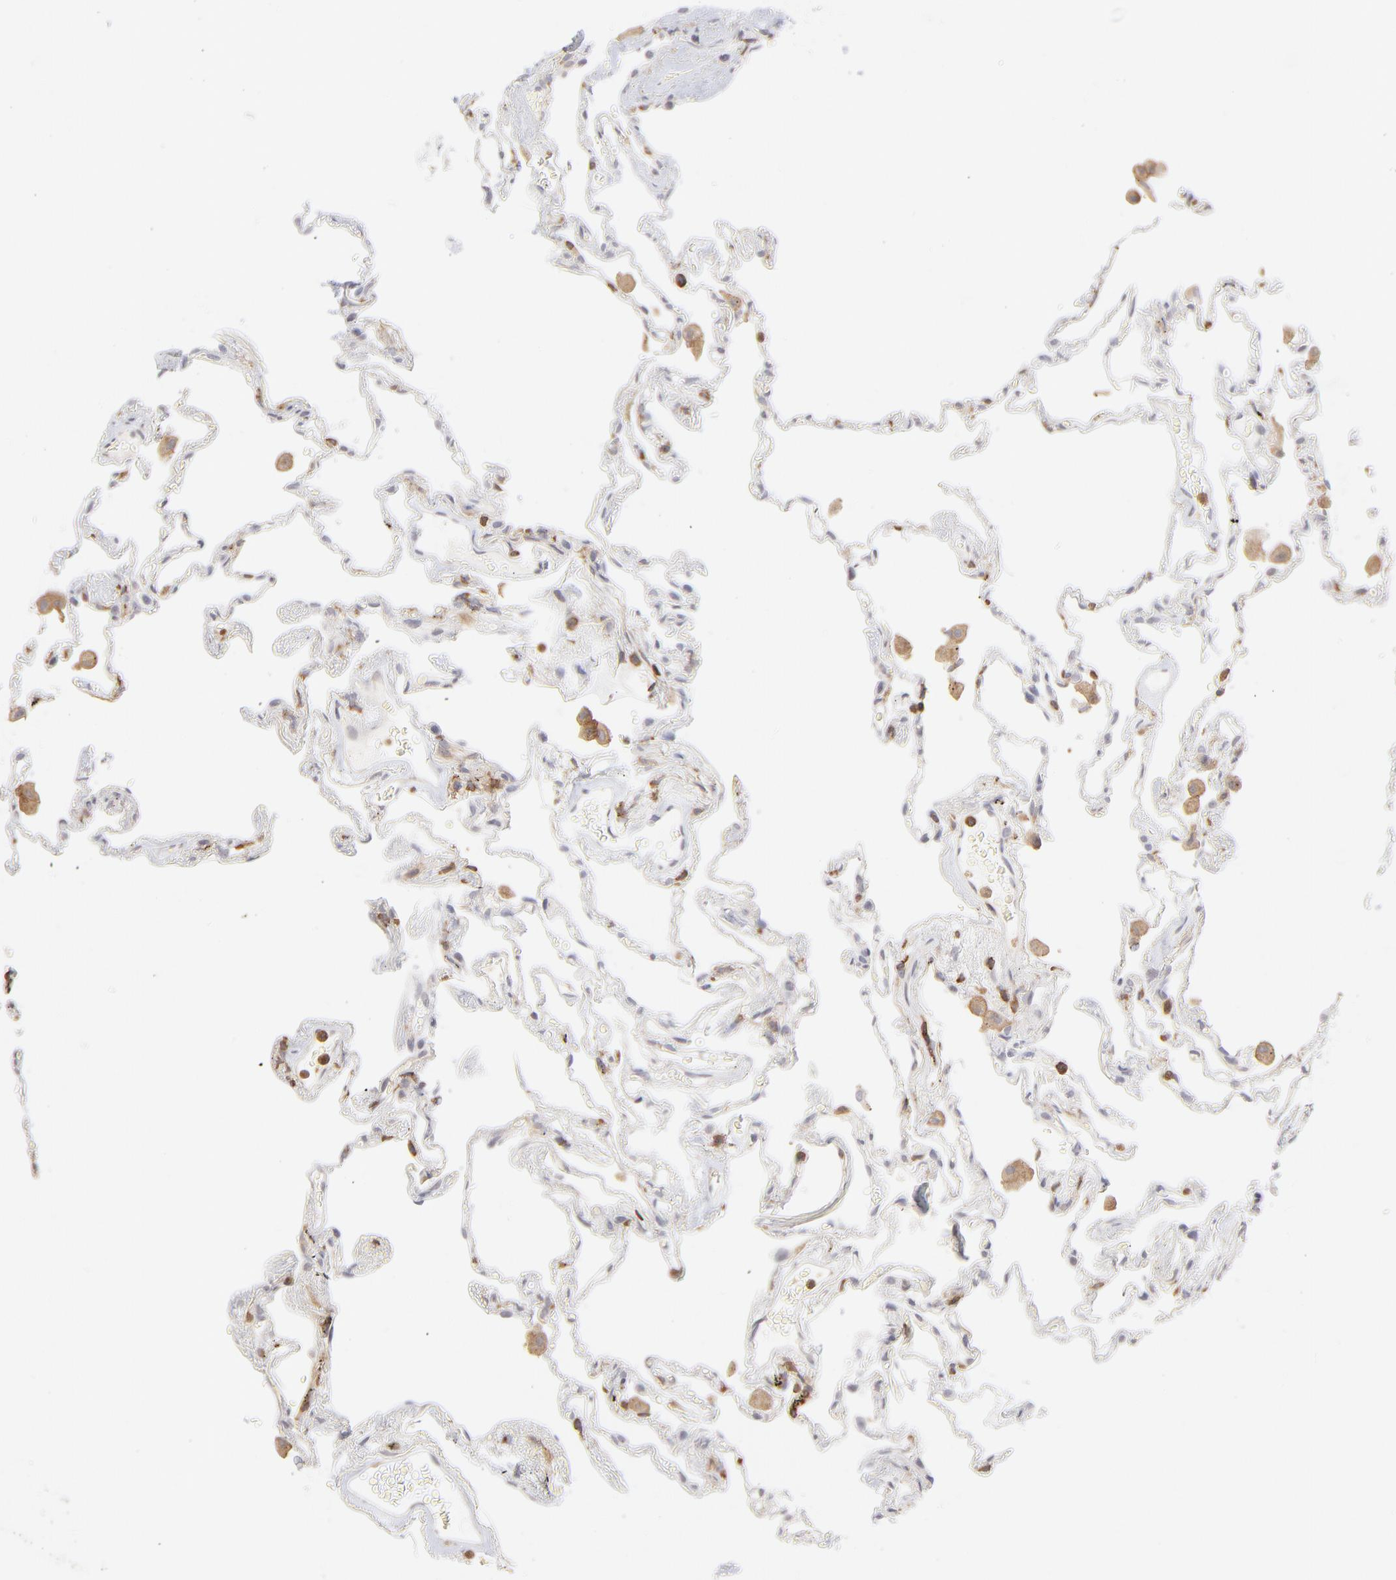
{"staining": {"intensity": "negative", "quantity": "none", "location": "none"}, "tissue": "lung", "cell_type": "Alveolar cells", "image_type": "normal", "snomed": [{"axis": "morphology", "description": "Normal tissue, NOS"}, {"axis": "morphology", "description": "Inflammation, NOS"}, {"axis": "topography", "description": "Lung"}], "caption": "Immunohistochemistry of normal human lung shows no positivity in alveolar cells.", "gene": "WIPF1", "patient": {"sex": "male", "age": 69}}